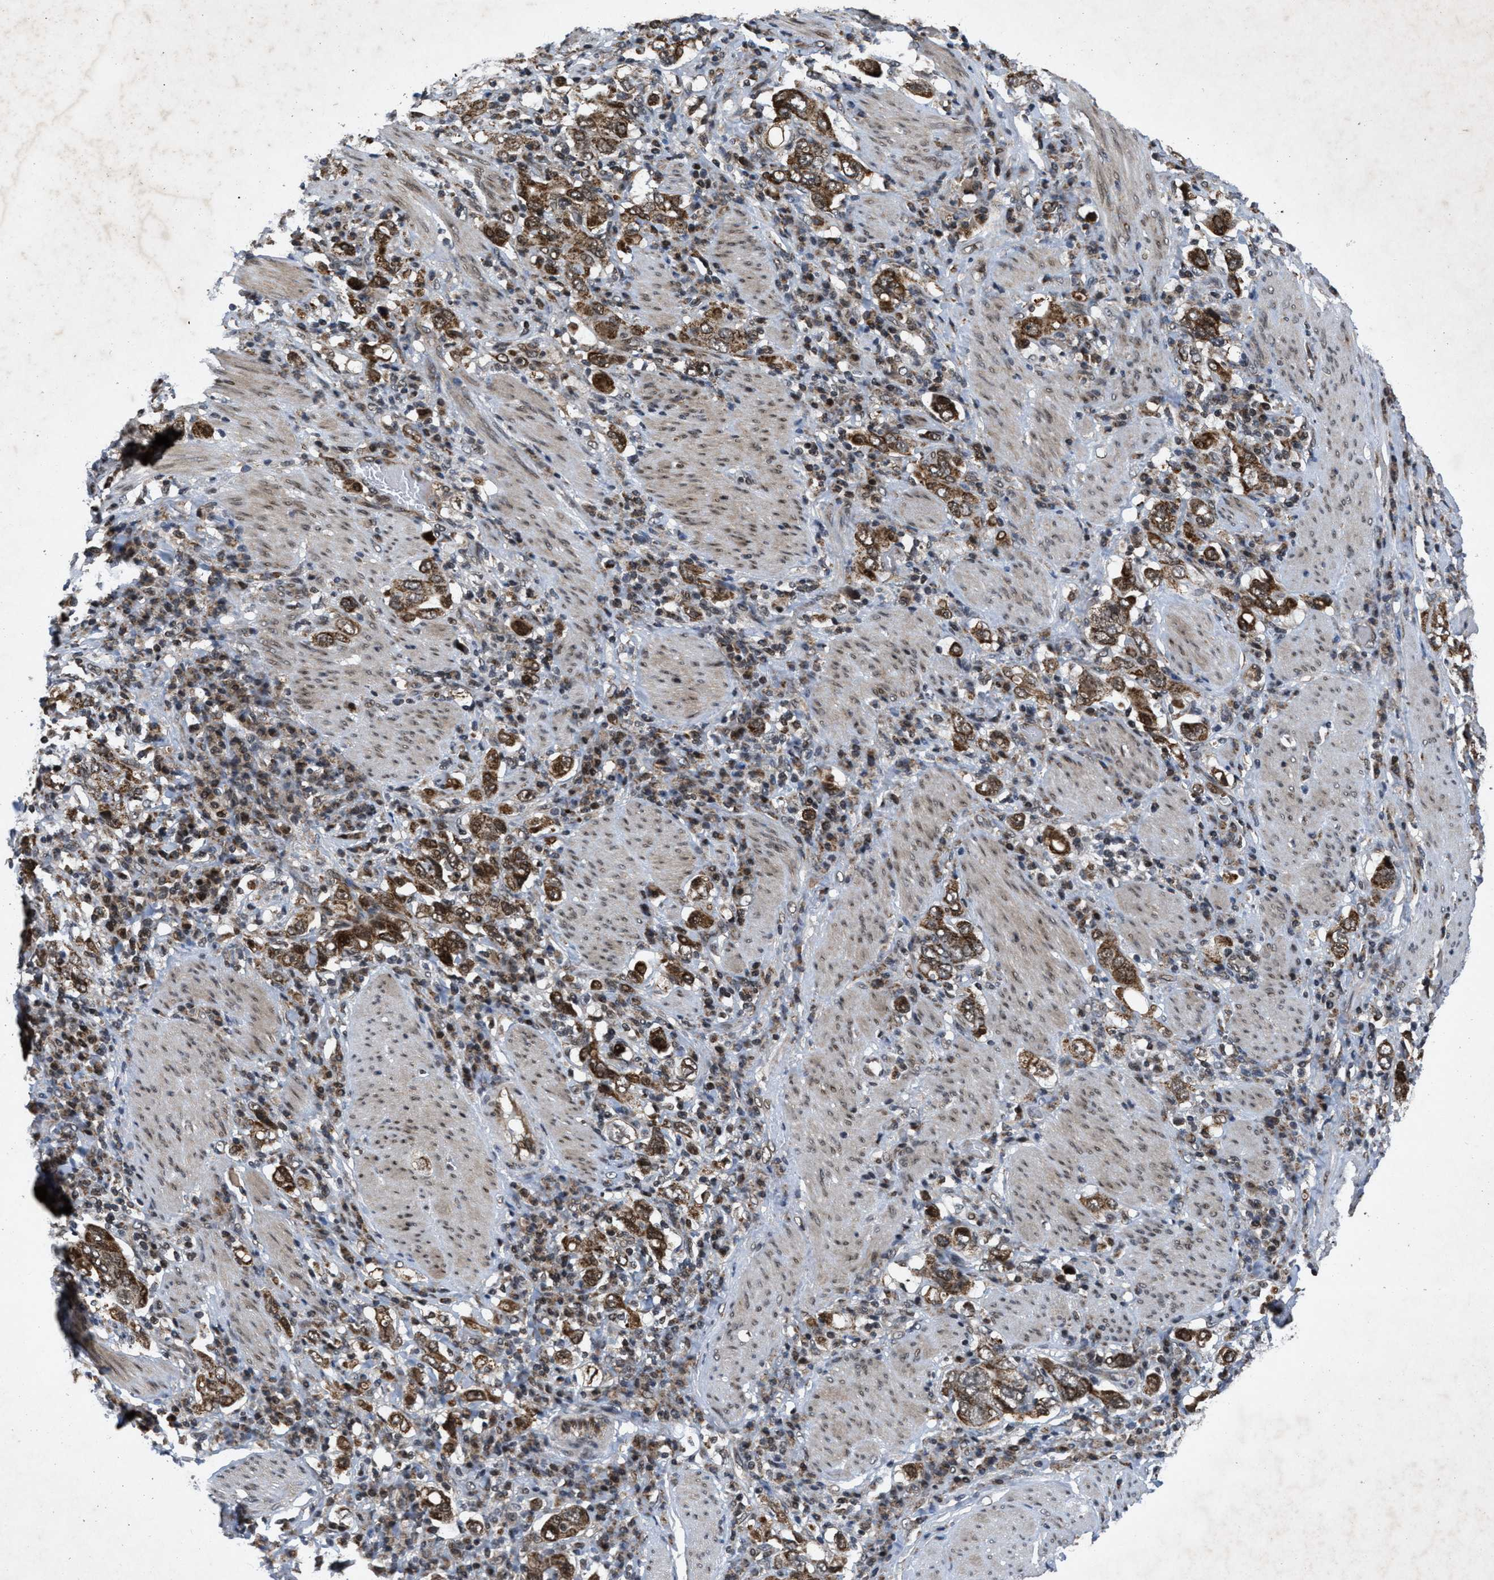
{"staining": {"intensity": "moderate", "quantity": ">75%", "location": "cytoplasmic/membranous,nuclear"}, "tissue": "stomach cancer", "cell_type": "Tumor cells", "image_type": "cancer", "snomed": [{"axis": "morphology", "description": "Adenocarcinoma, NOS"}, {"axis": "topography", "description": "Stomach, upper"}], "caption": "Stomach cancer (adenocarcinoma) was stained to show a protein in brown. There is medium levels of moderate cytoplasmic/membranous and nuclear expression in approximately >75% of tumor cells. (brown staining indicates protein expression, while blue staining denotes nuclei).", "gene": "ZNHIT1", "patient": {"sex": "male", "age": 62}}